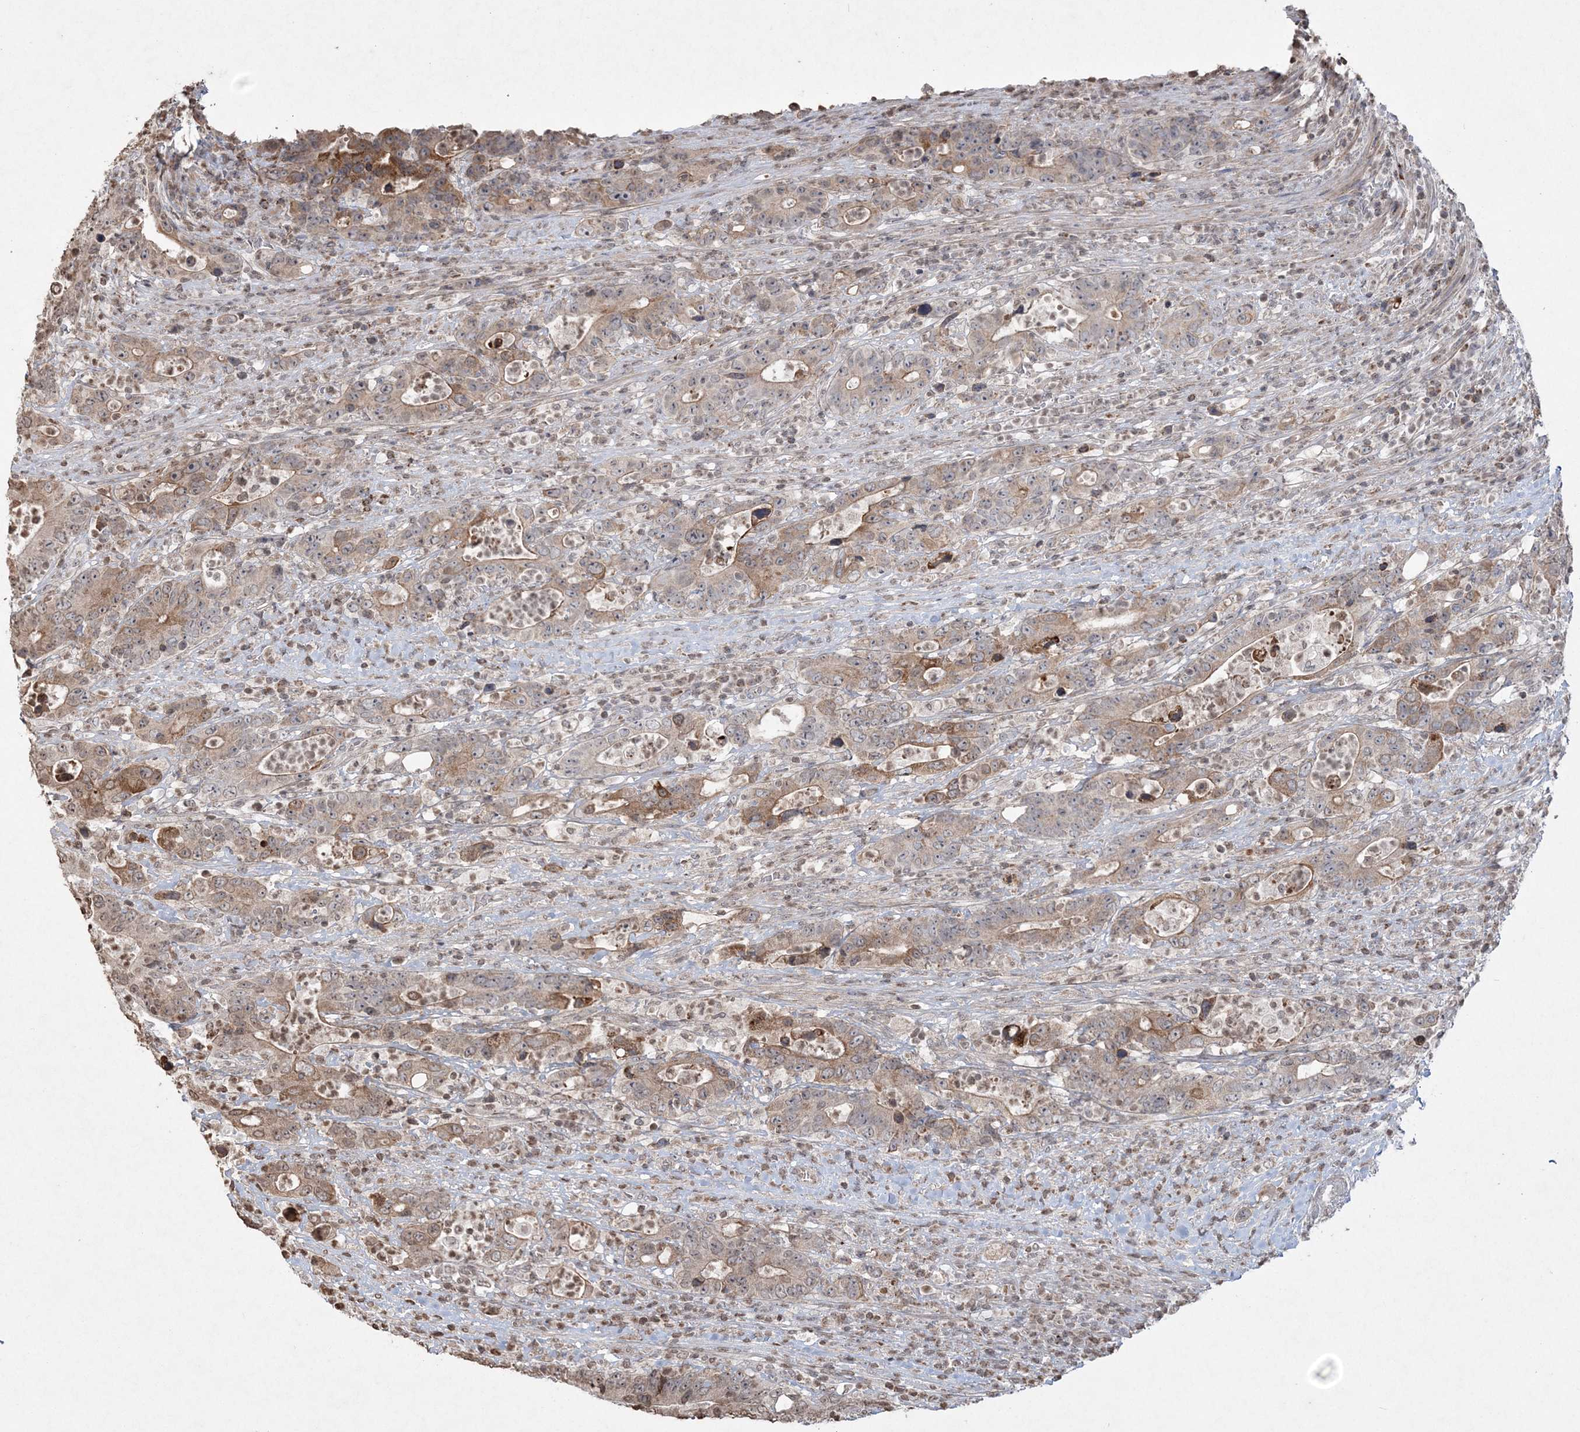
{"staining": {"intensity": "moderate", "quantity": "25%-75%", "location": "cytoplasmic/membranous"}, "tissue": "colorectal cancer", "cell_type": "Tumor cells", "image_type": "cancer", "snomed": [{"axis": "morphology", "description": "Adenocarcinoma, NOS"}, {"axis": "topography", "description": "Colon"}], "caption": "Moderate cytoplasmic/membranous staining is present in approximately 25%-75% of tumor cells in adenocarcinoma (colorectal). (DAB IHC with brightfield microscopy, high magnification).", "gene": "TTC7A", "patient": {"sex": "female", "age": 75}}